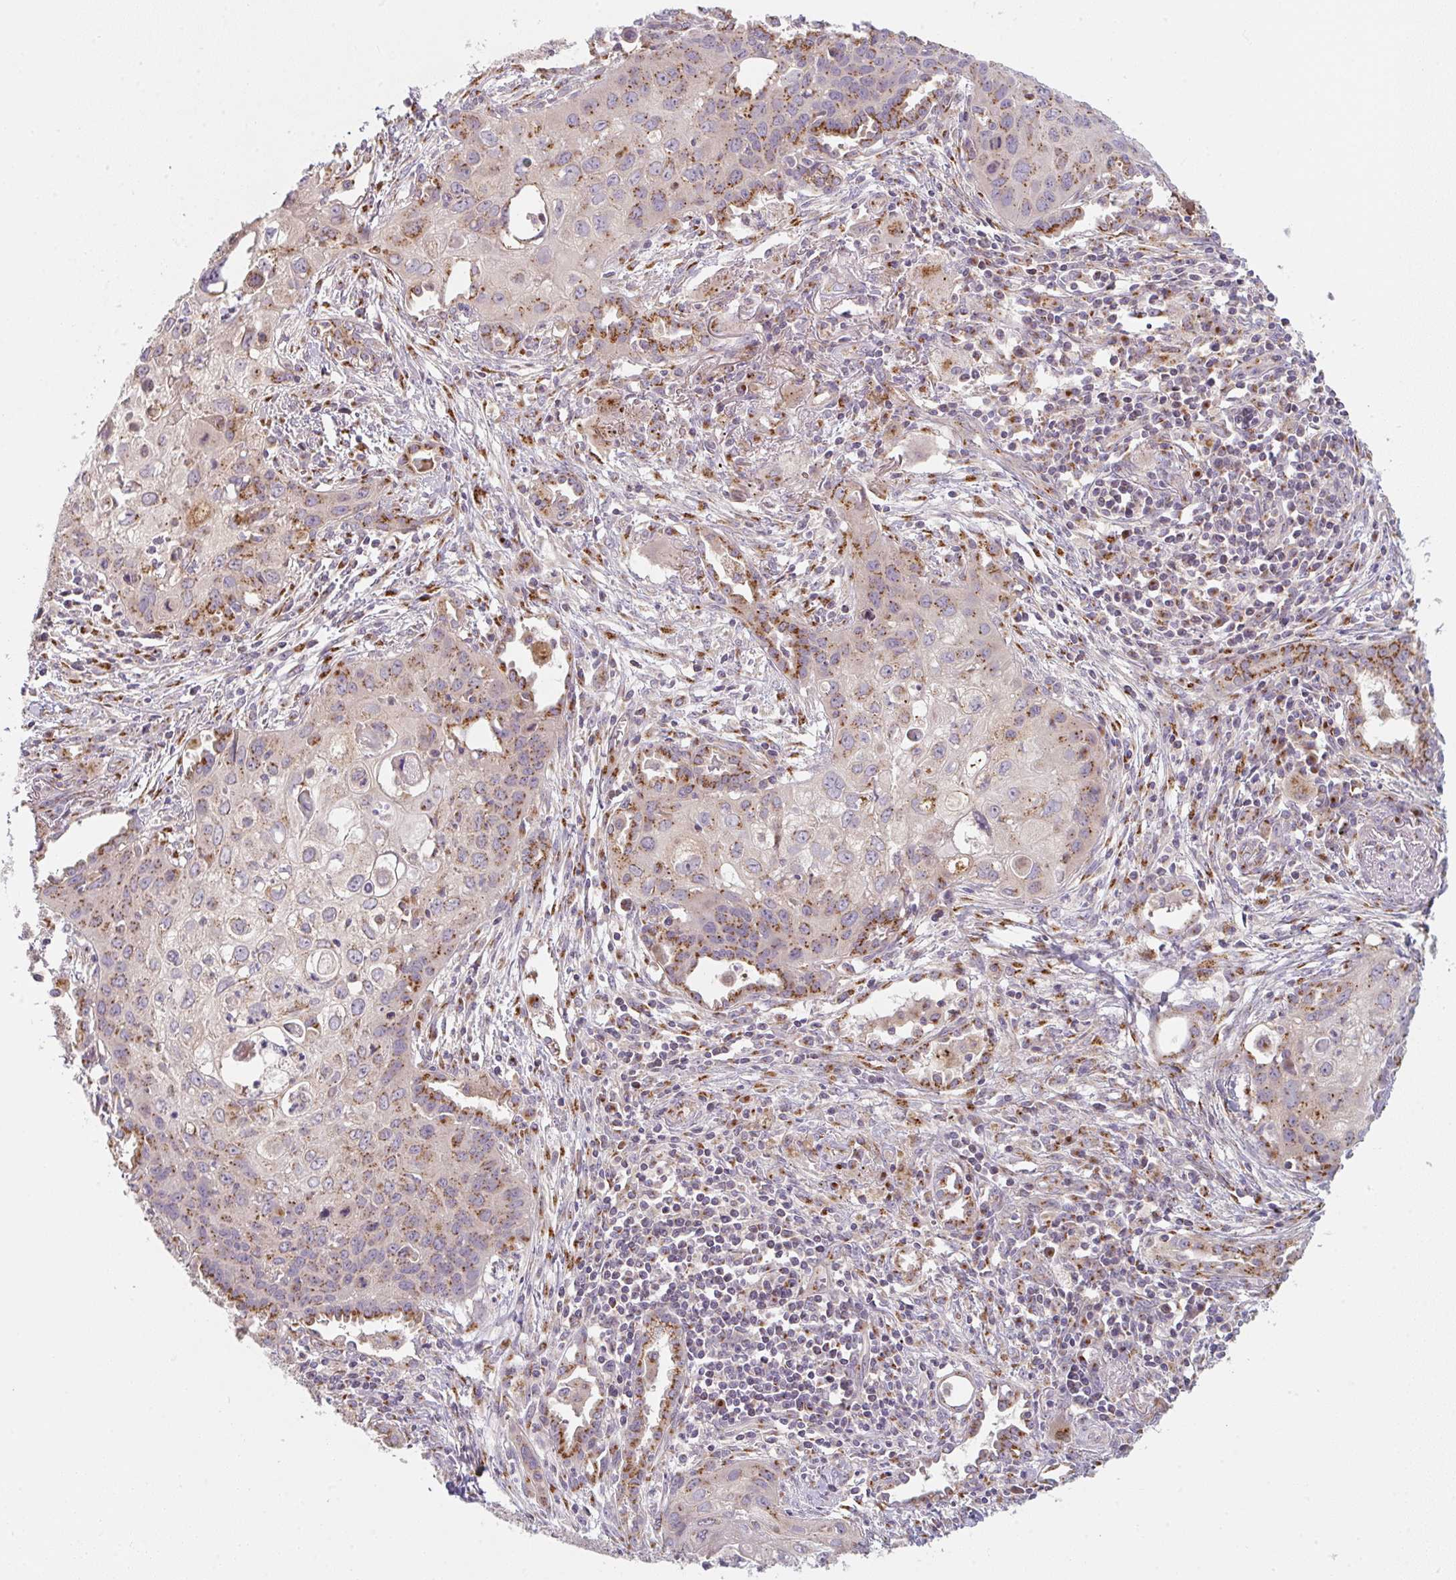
{"staining": {"intensity": "moderate", "quantity": ">75%", "location": "cytoplasmic/membranous"}, "tissue": "lung cancer", "cell_type": "Tumor cells", "image_type": "cancer", "snomed": [{"axis": "morphology", "description": "Squamous cell carcinoma, NOS"}, {"axis": "topography", "description": "Lung"}], "caption": "A photomicrograph of lung squamous cell carcinoma stained for a protein demonstrates moderate cytoplasmic/membranous brown staining in tumor cells.", "gene": "GVQW3", "patient": {"sex": "male", "age": 71}}